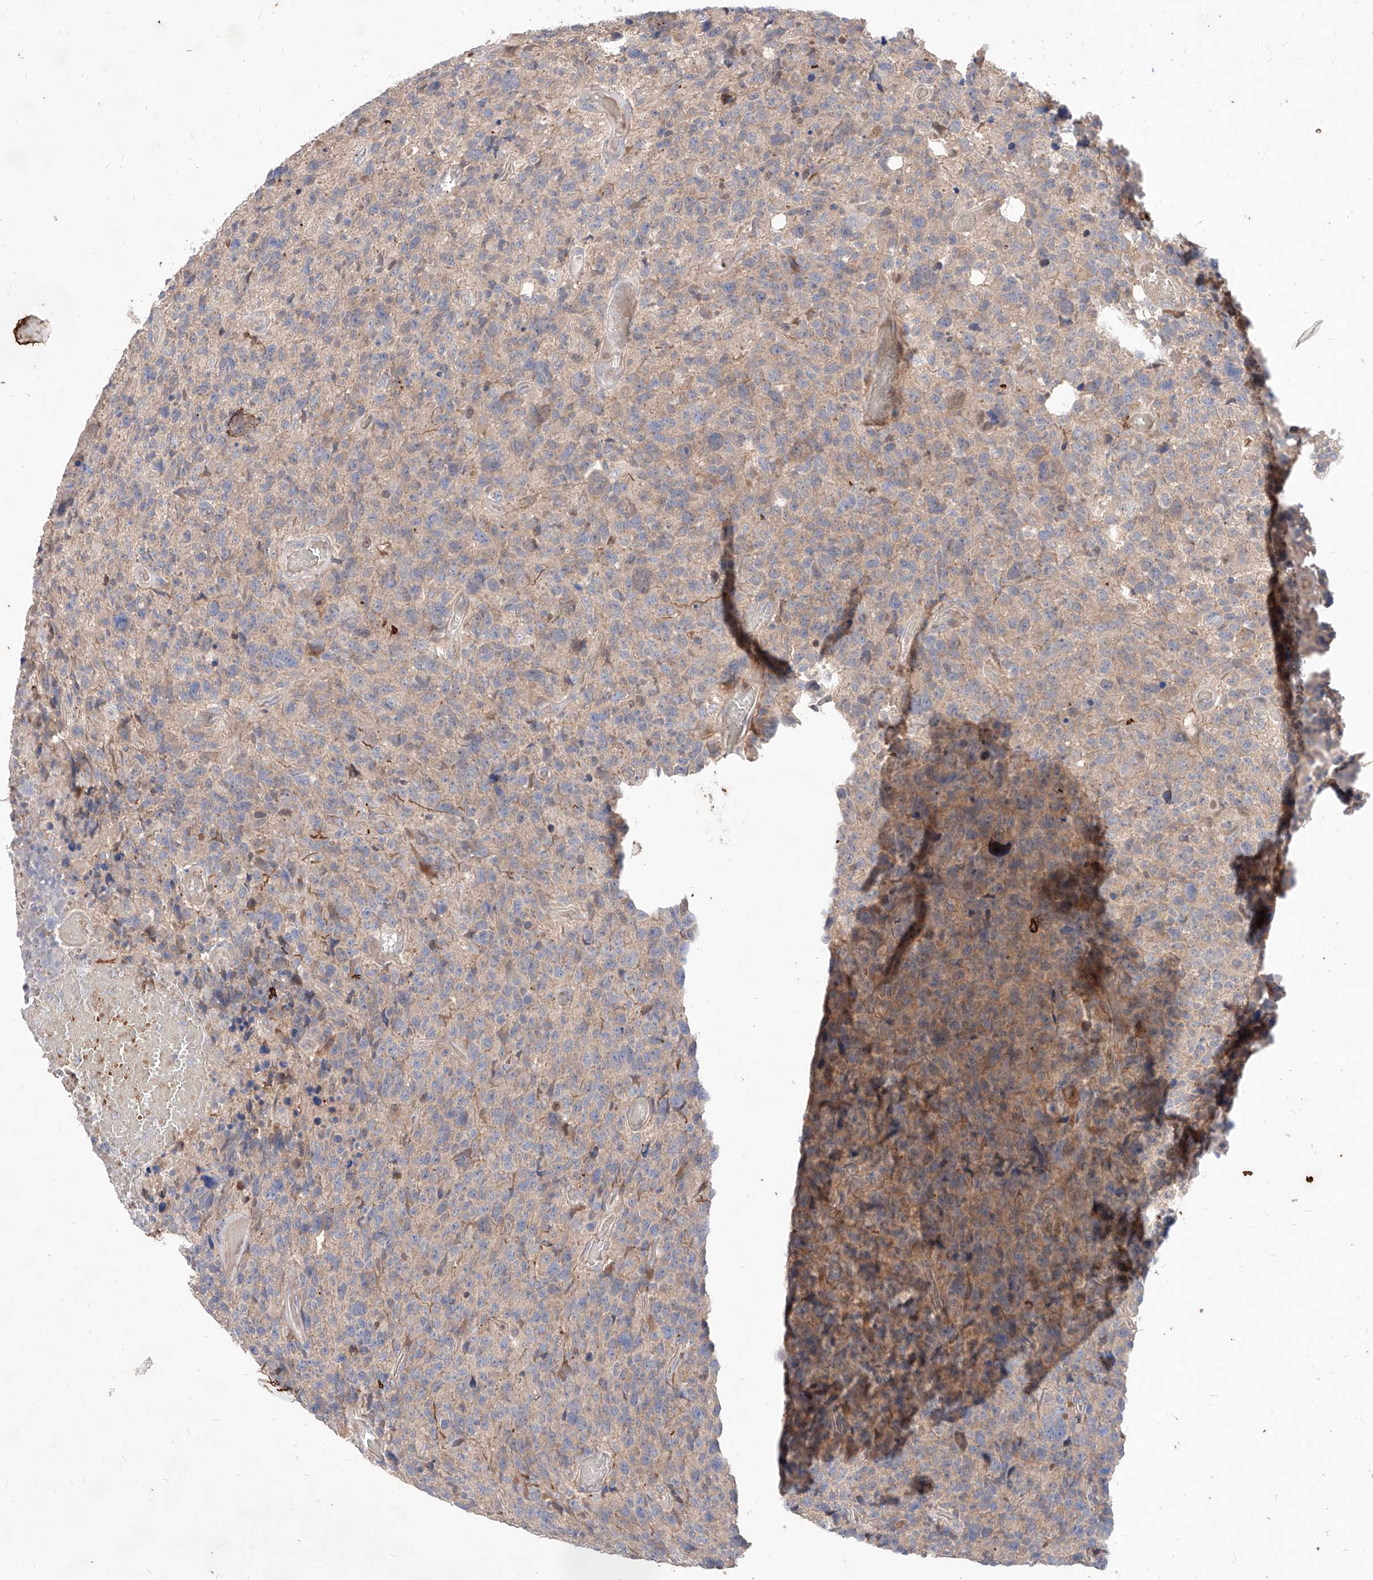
{"staining": {"intensity": "weak", "quantity": ">75%", "location": "cytoplasmic/membranous"}, "tissue": "glioma", "cell_type": "Tumor cells", "image_type": "cancer", "snomed": [{"axis": "morphology", "description": "Glioma, malignant, High grade"}, {"axis": "topography", "description": "Brain"}], "caption": "A high-resolution photomicrograph shows immunohistochemistry staining of malignant glioma (high-grade), which exhibits weak cytoplasmic/membranous positivity in approximately >75% of tumor cells.", "gene": "TSNAX", "patient": {"sex": "male", "age": 69}}